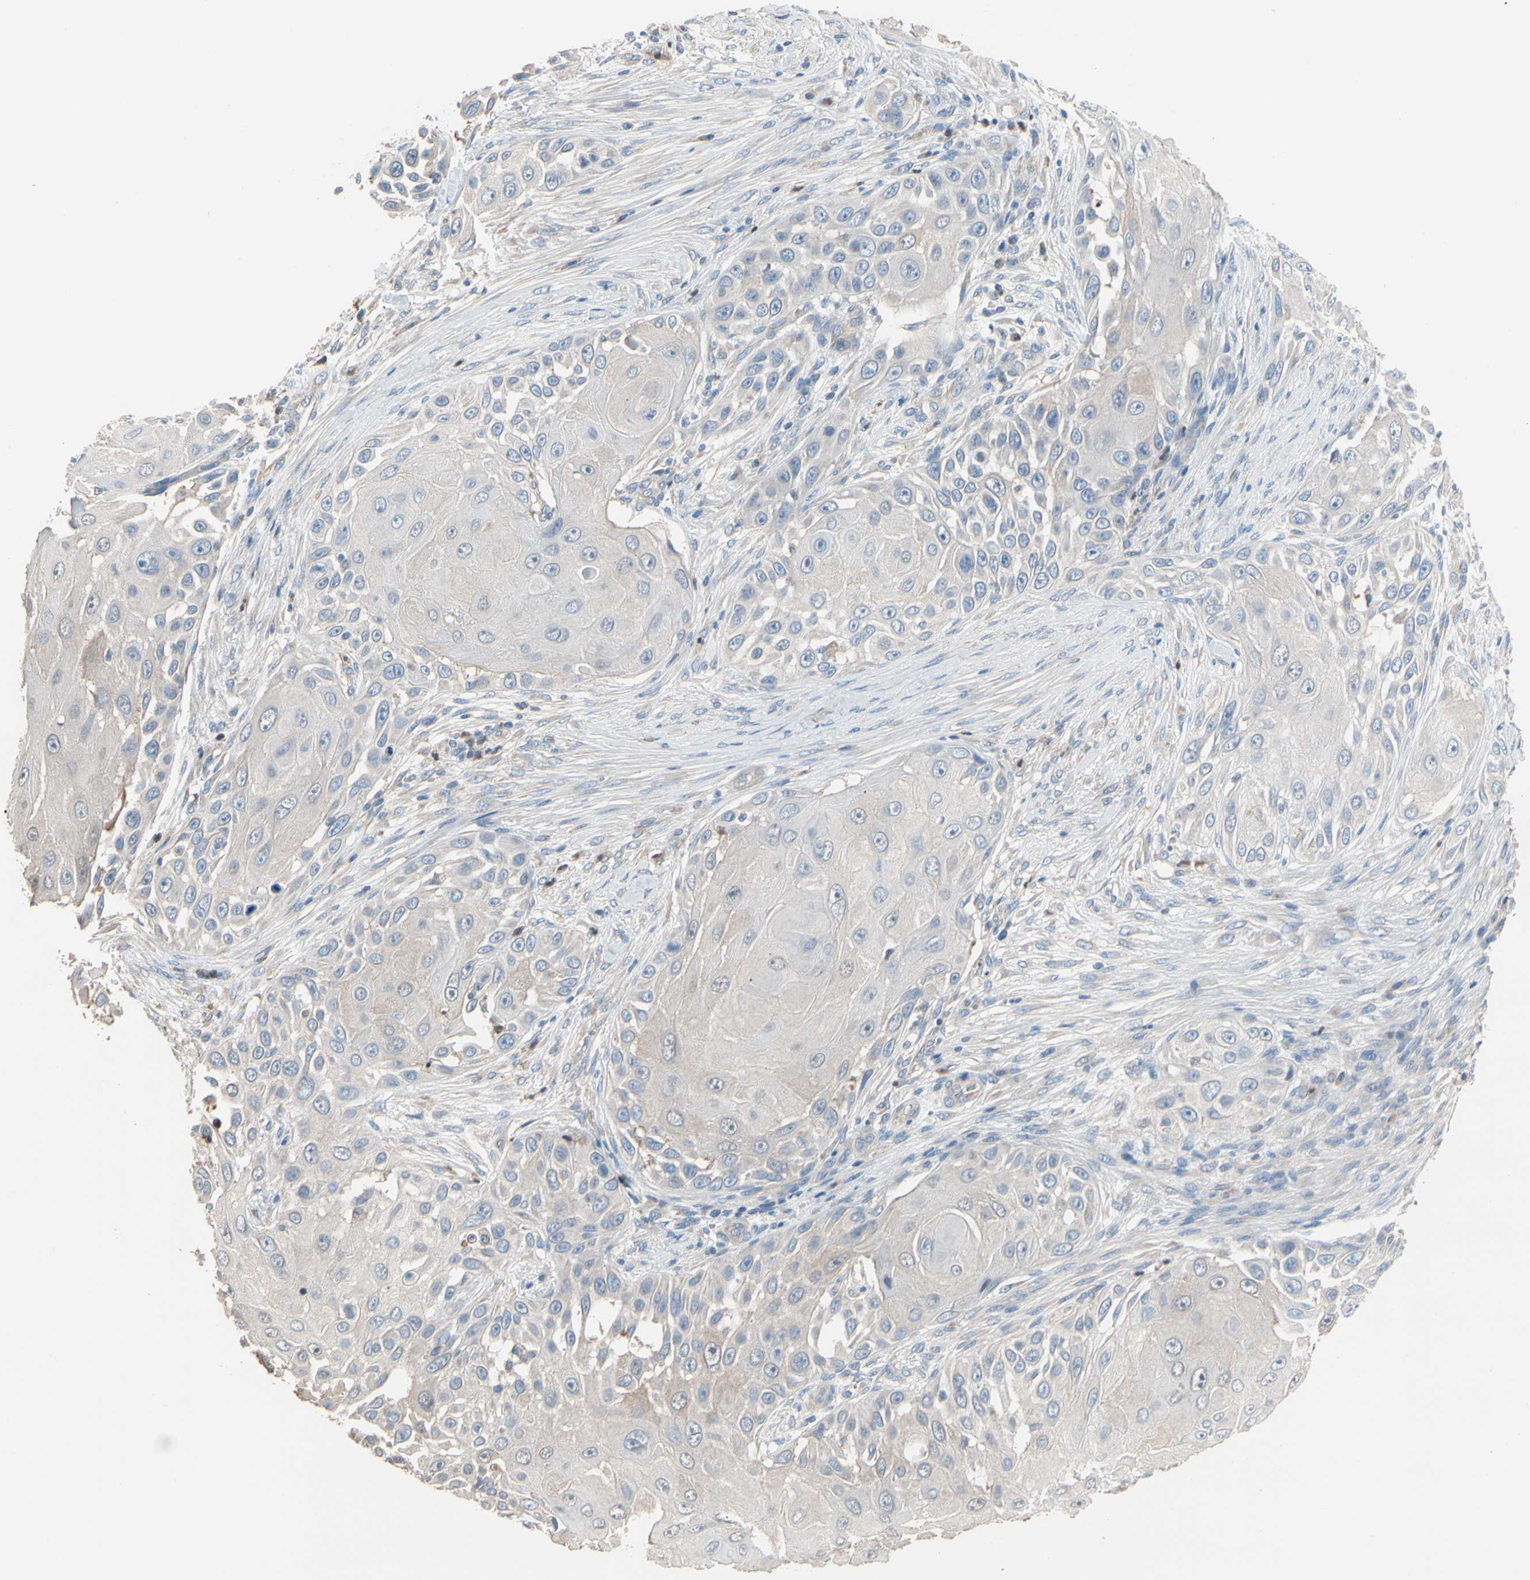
{"staining": {"intensity": "negative", "quantity": "none", "location": "none"}, "tissue": "skin cancer", "cell_type": "Tumor cells", "image_type": "cancer", "snomed": [{"axis": "morphology", "description": "Squamous cell carcinoma, NOS"}, {"axis": "topography", "description": "Skin"}], "caption": "This is an immunohistochemistry photomicrograph of skin cancer. There is no positivity in tumor cells.", "gene": "BBOX1", "patient": {"sex": "female", "age": 44}}